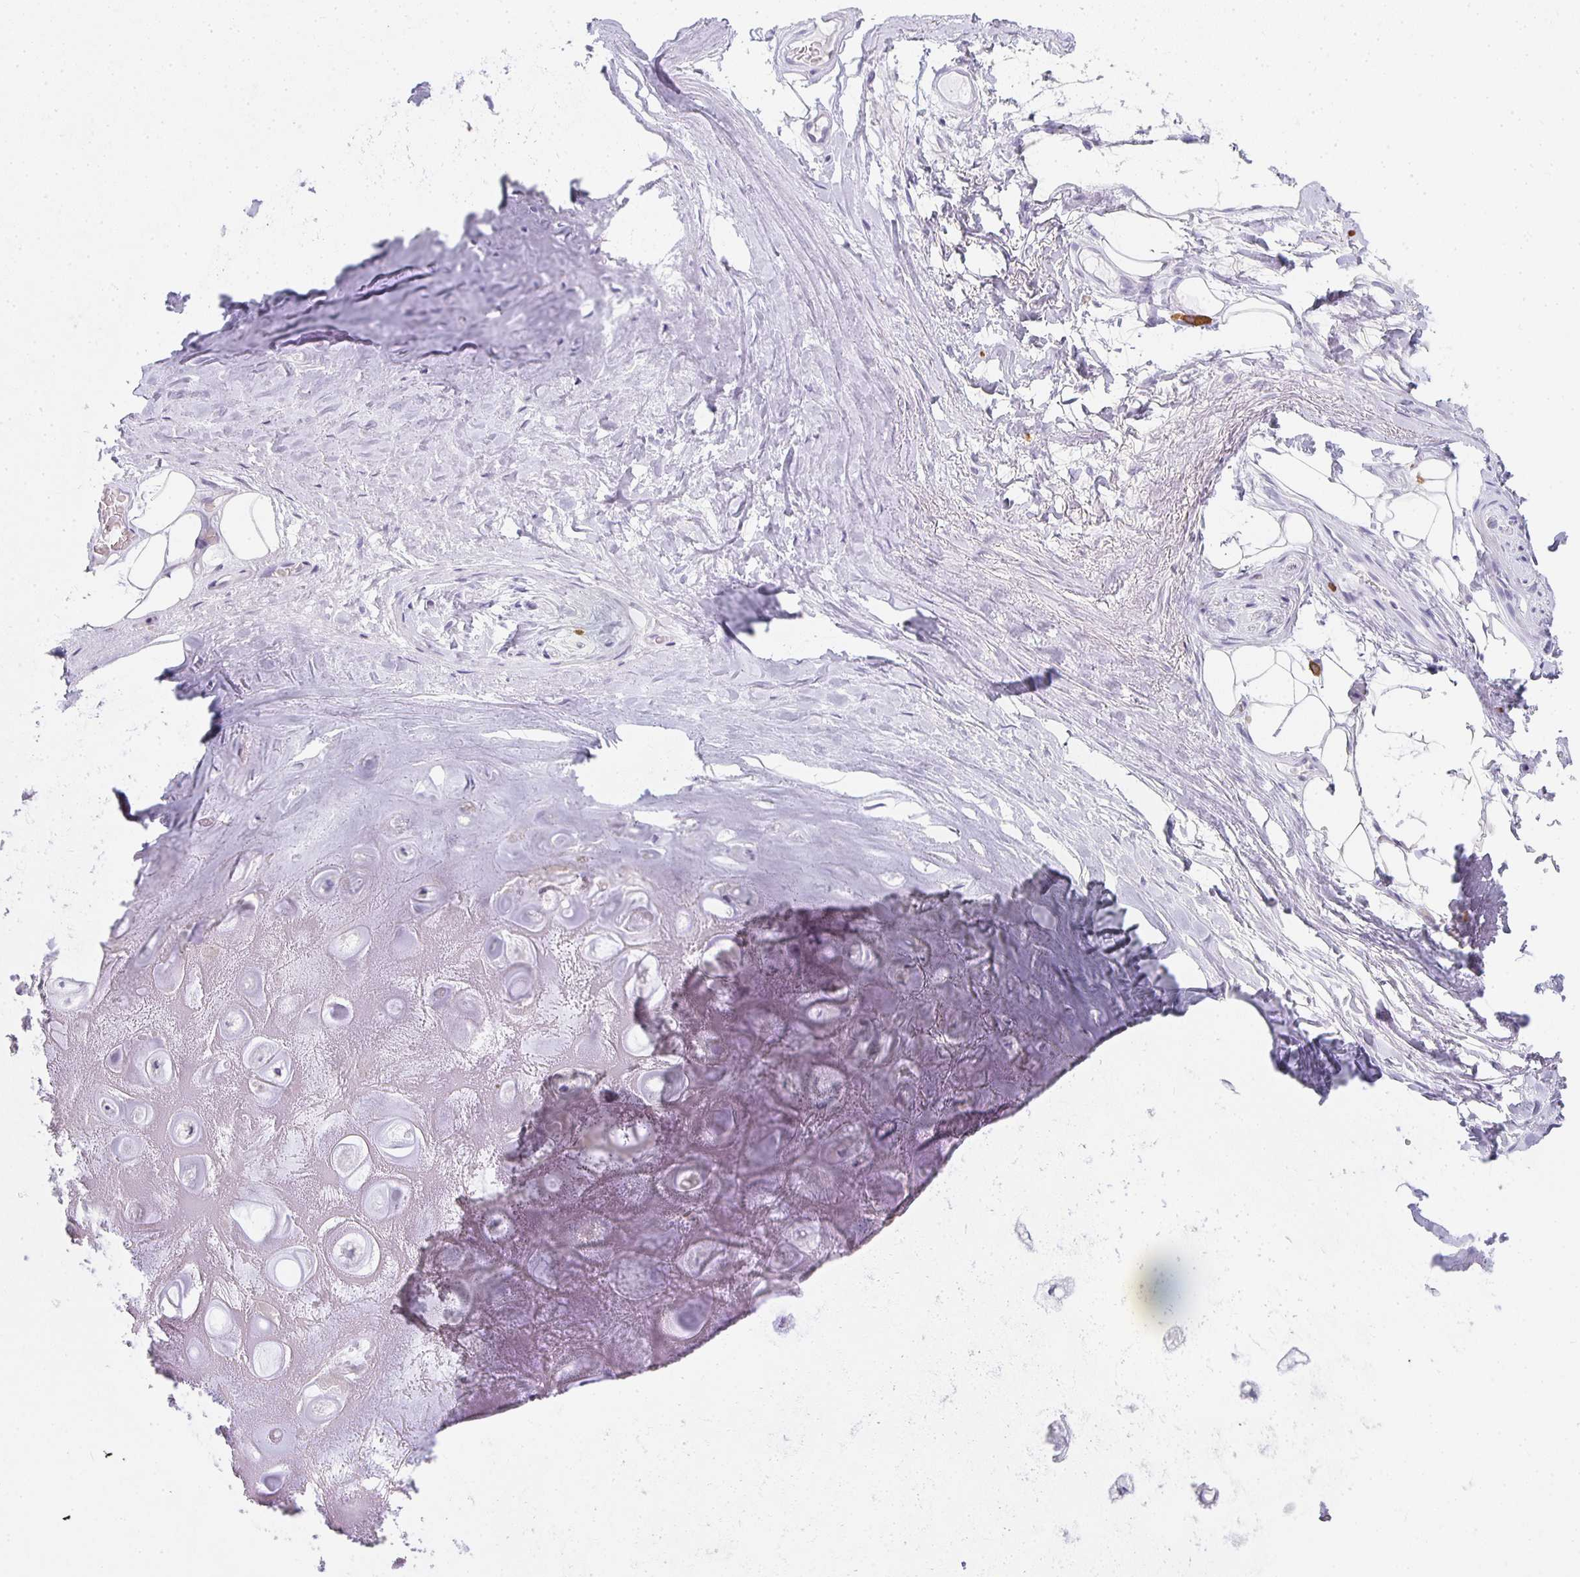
{"staining": {"intensity": "negative", "quantity": "none", "location": "none"}, "tissue": "adipose tissue", "cell_type": "Adipocytes", "image_type": "normal", "snomed": [{"axis": "morphology", "description": "Normal tissue, NOS"}, {"axis": "topography", "description": "Lymph node"}, {"axis": "topography", "description": "Cartilage tissue"}, {"axis": "topography", "description": "Nasopharynx"}], "caption": "Immunohistochemistry of normal human adipose tissue reveals no staining in adipocytes.", "gene": "TPSD1", "patient": {"sex": "male", "age": 63}}